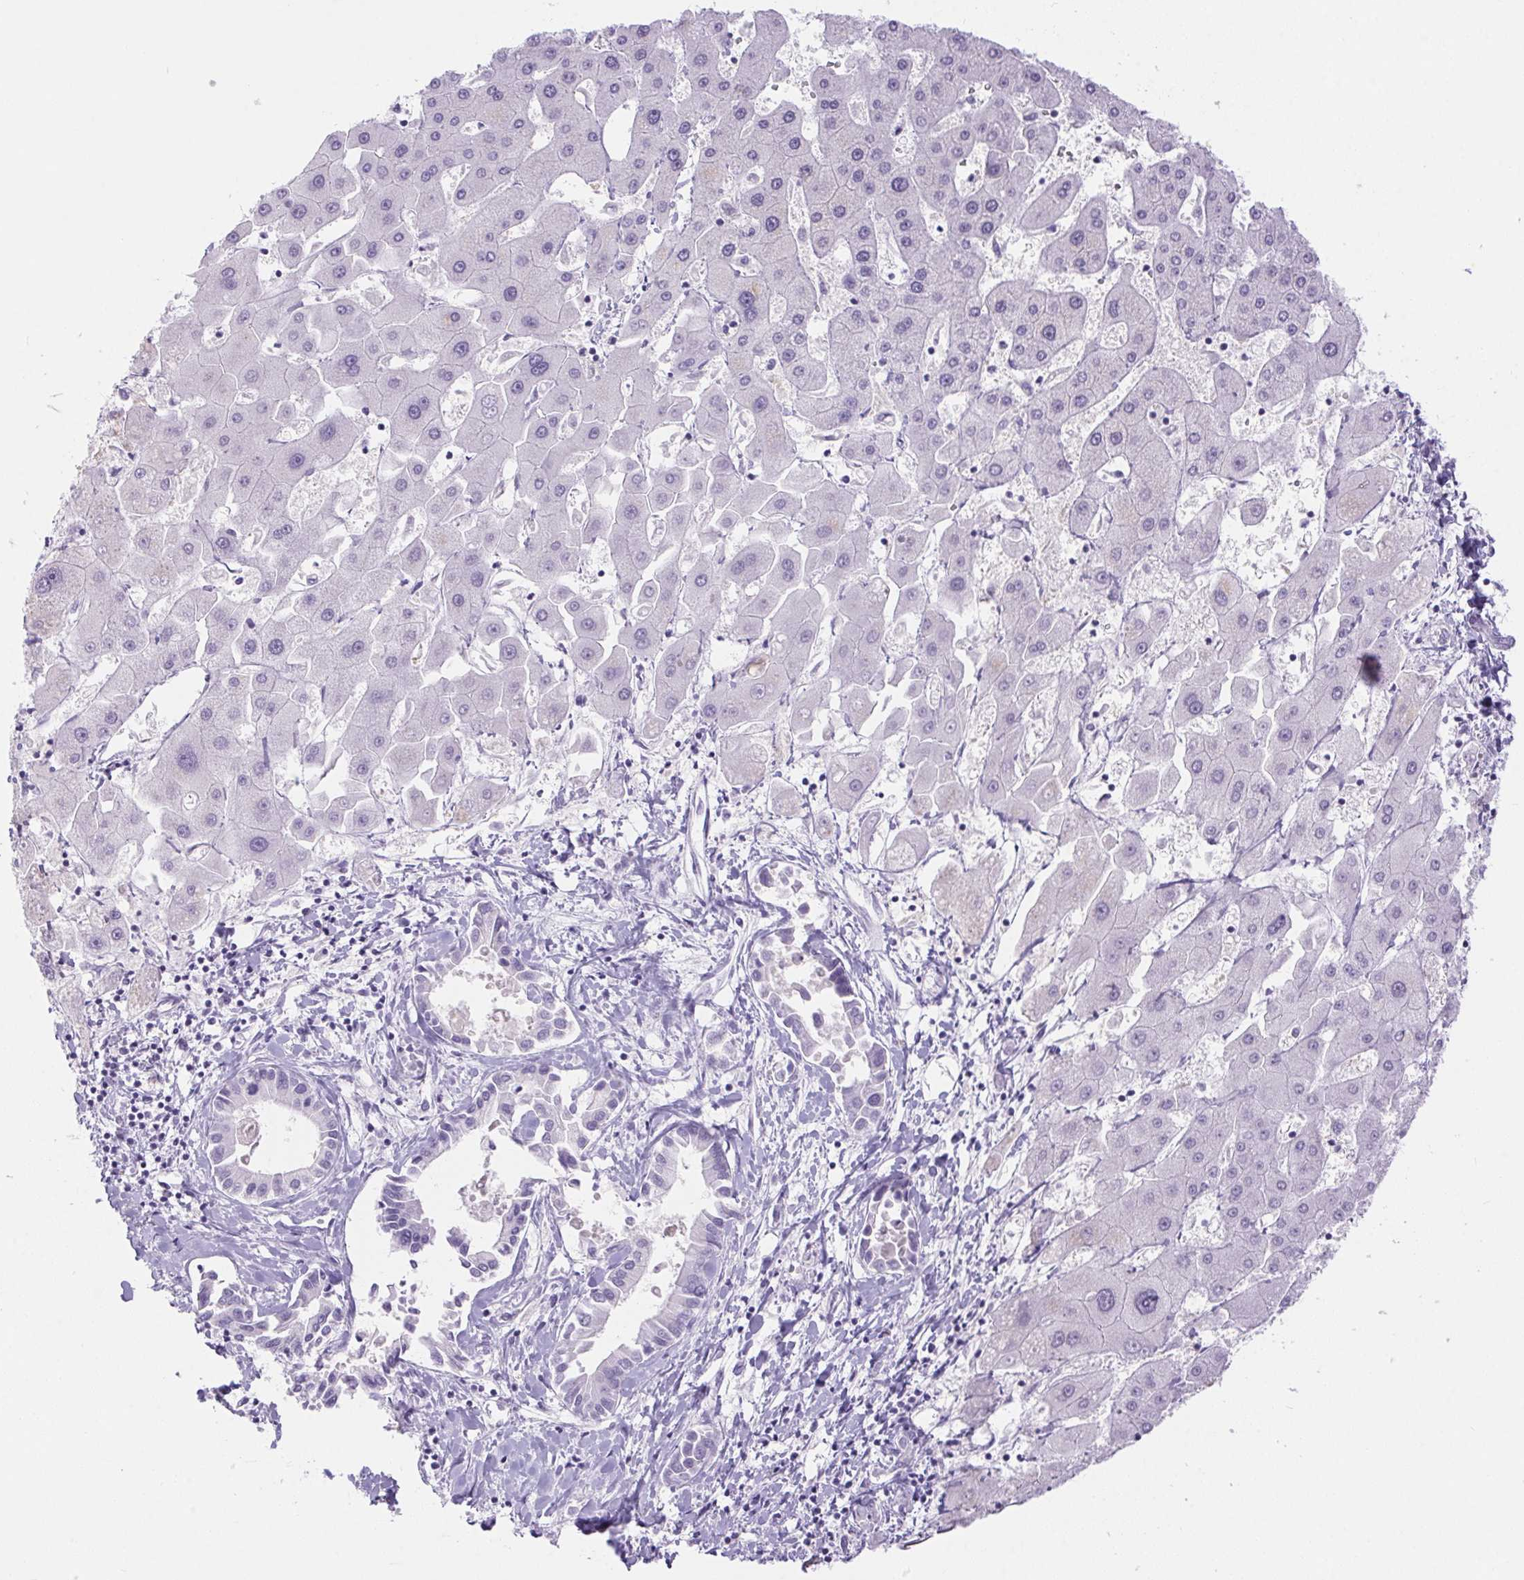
{"staining": {"intensity": "negative", "quantity": "none", "location": "none"}, "tissue": "liver cancer", "cell_type": "Tumor cells", "image_type": "cancer", "snomed": [{"axis": "morphology", "description": "Cholangiocarcinoma"}, {"axis": "topography", "description": "Liver"}], "caption": "This is an immunohistochemistry image of liver cholangiocarcinoma. There is no expression in tumor cells.", "gene": "ERP27", "patient": {"sex": "male", "age": 66}}